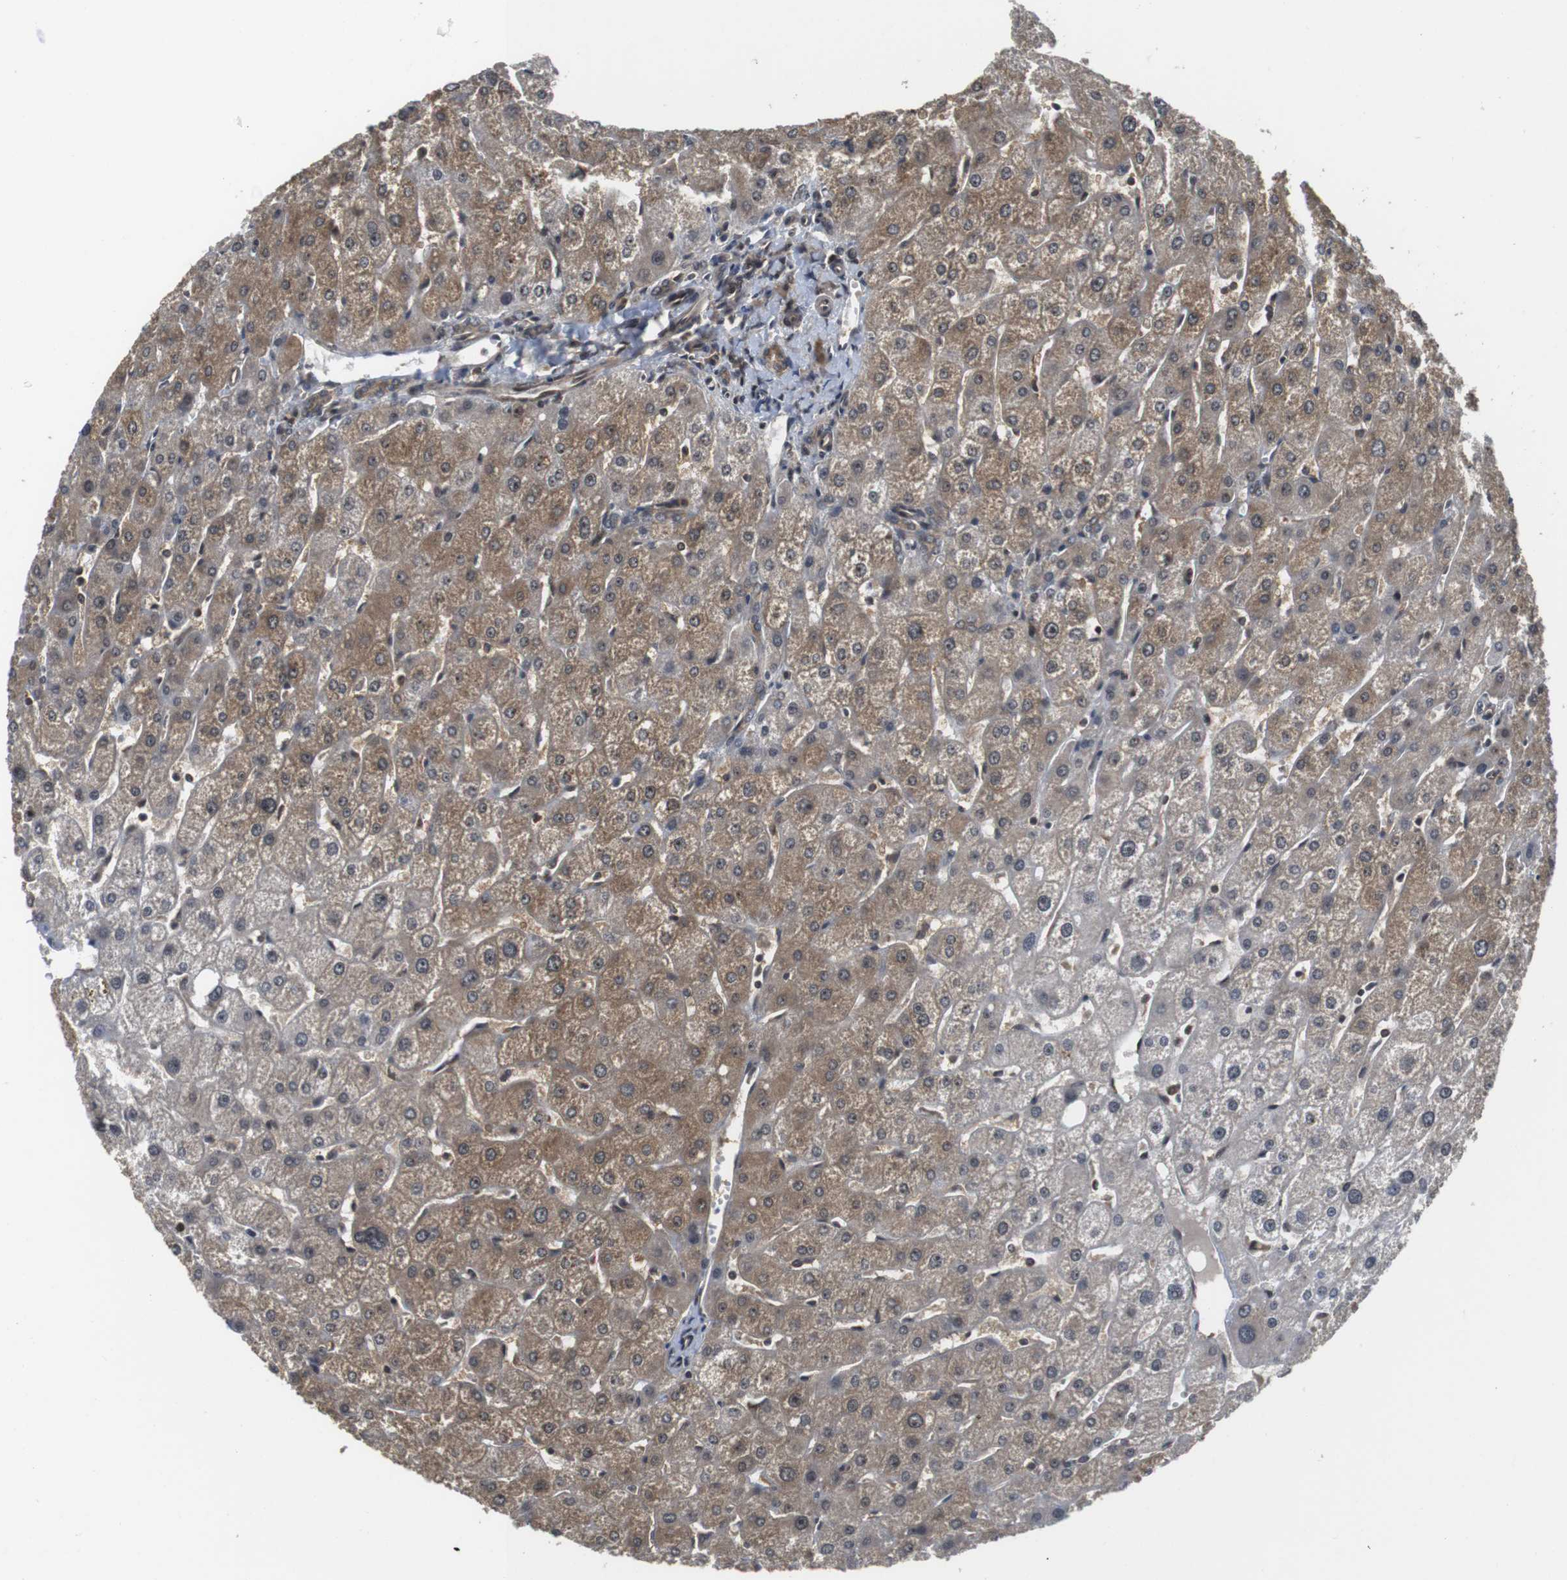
{"staining": {"intensity": "moderate", "quantity": ">75%", "location": "cytoplasmic/membranous"}, "tissue": "liver", "cell_type": "Cholangiocytes", "image_type": "normal", "snomed": [{"axis": "morphology", "description": "Normal tissue, NOS"}, {"axis": "topography", "description": "Liver"}], "caption": "Moderate cytoplasmic/membranous positivity for a protein is present in about >75% of cholangiocytes of unremarkable liver using IHC.", "gene": "CC2D1A", "patient": {"sex": "male", "age": 67}}